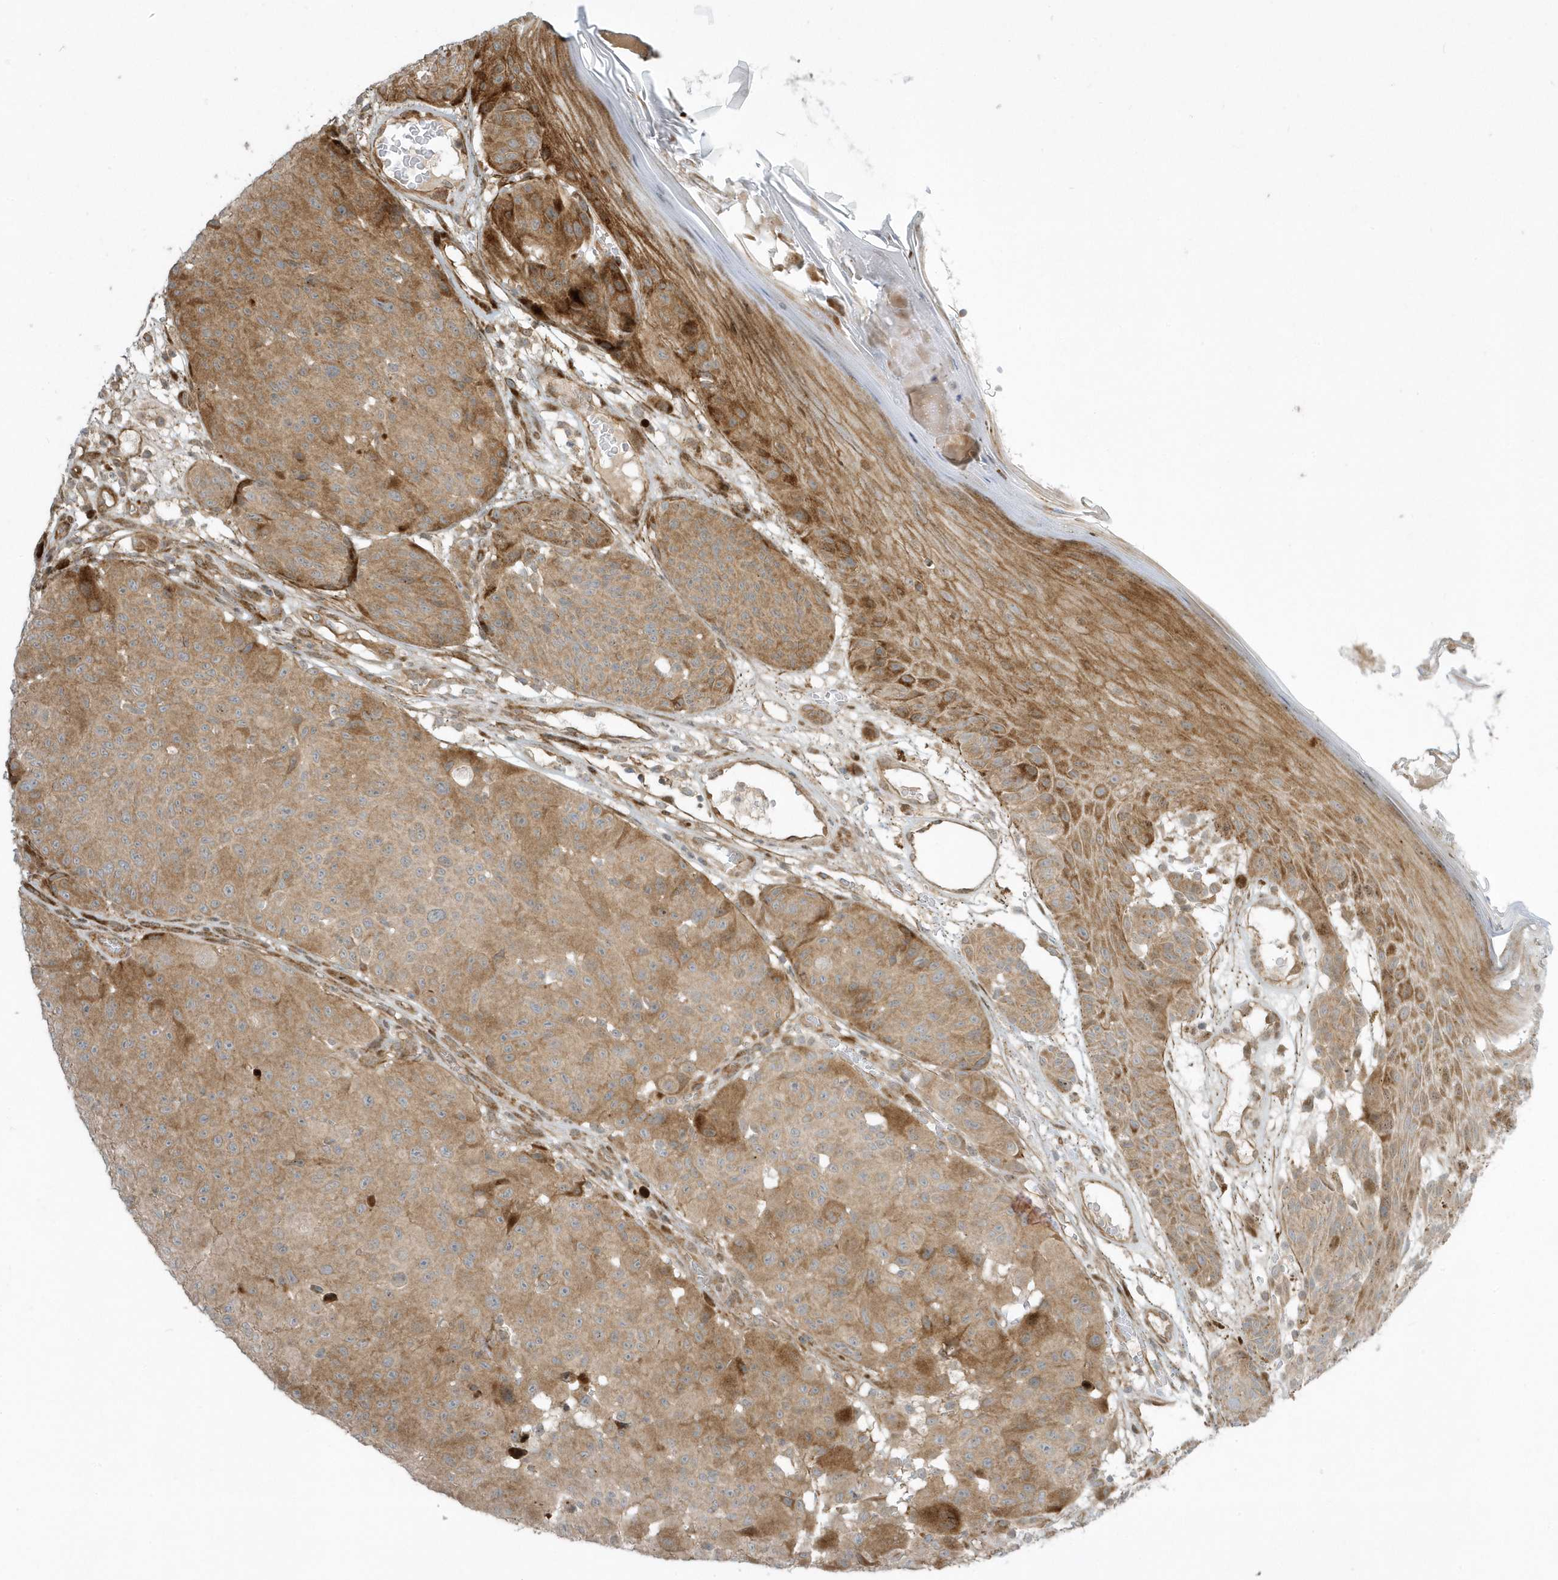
{"staining": {"intensity": "moderate", "quantity": ">75%", "location": "cytoplasmic/membranous"}, "tissue": "melanoma", "cell_type": "Tumor cells", "image_type": "cancer", "snomed": [{"axis": "morphology", "description": "Malignant melanoma, NOS"}, {"axis": "topography", "description": "Skin"}], "caption": "Melanoma was stained to show a protein in brown. There is medium levels of moderate cytoplasmic/membranous staining in approximately >75% of tumor cells.", "gene": "MASP2", "patient": {"sex": "male", "age": 83}}